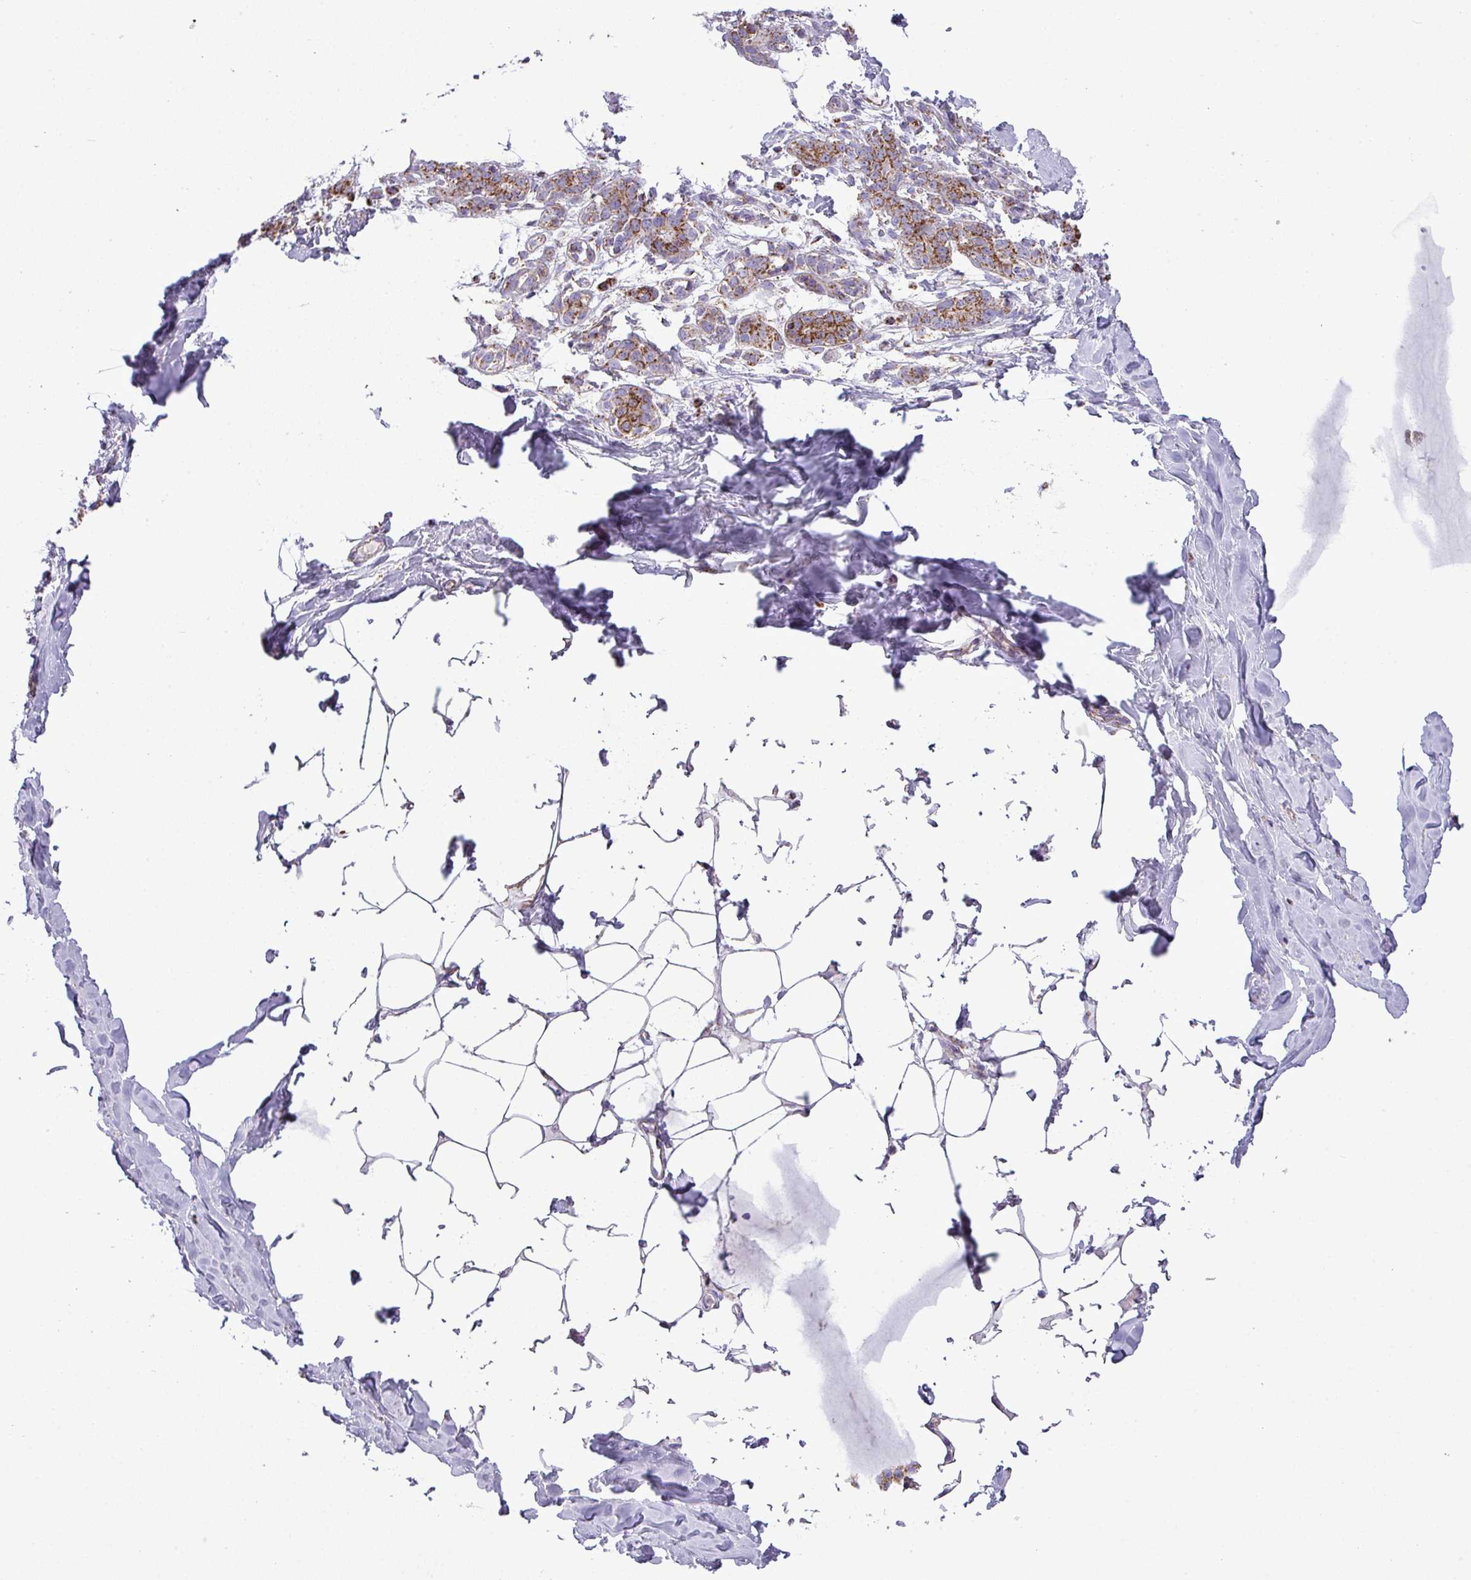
{"staining": {"intensity": "negative", "quantity": "none", "location": "none"}, "tissue": "breast", "cell_type": "Adipocytes", "image_type": "normal", "snomed": [{"axis": "morphology", "description": "Normal tissue, NOS"}, {"axis": "topography", "description": "Breast"}], "caption": "Image shows no protein positivity in adipocytes of normal breast.", "gene": "ZNF81", "patient": {"sex": "female", "age": 27}}